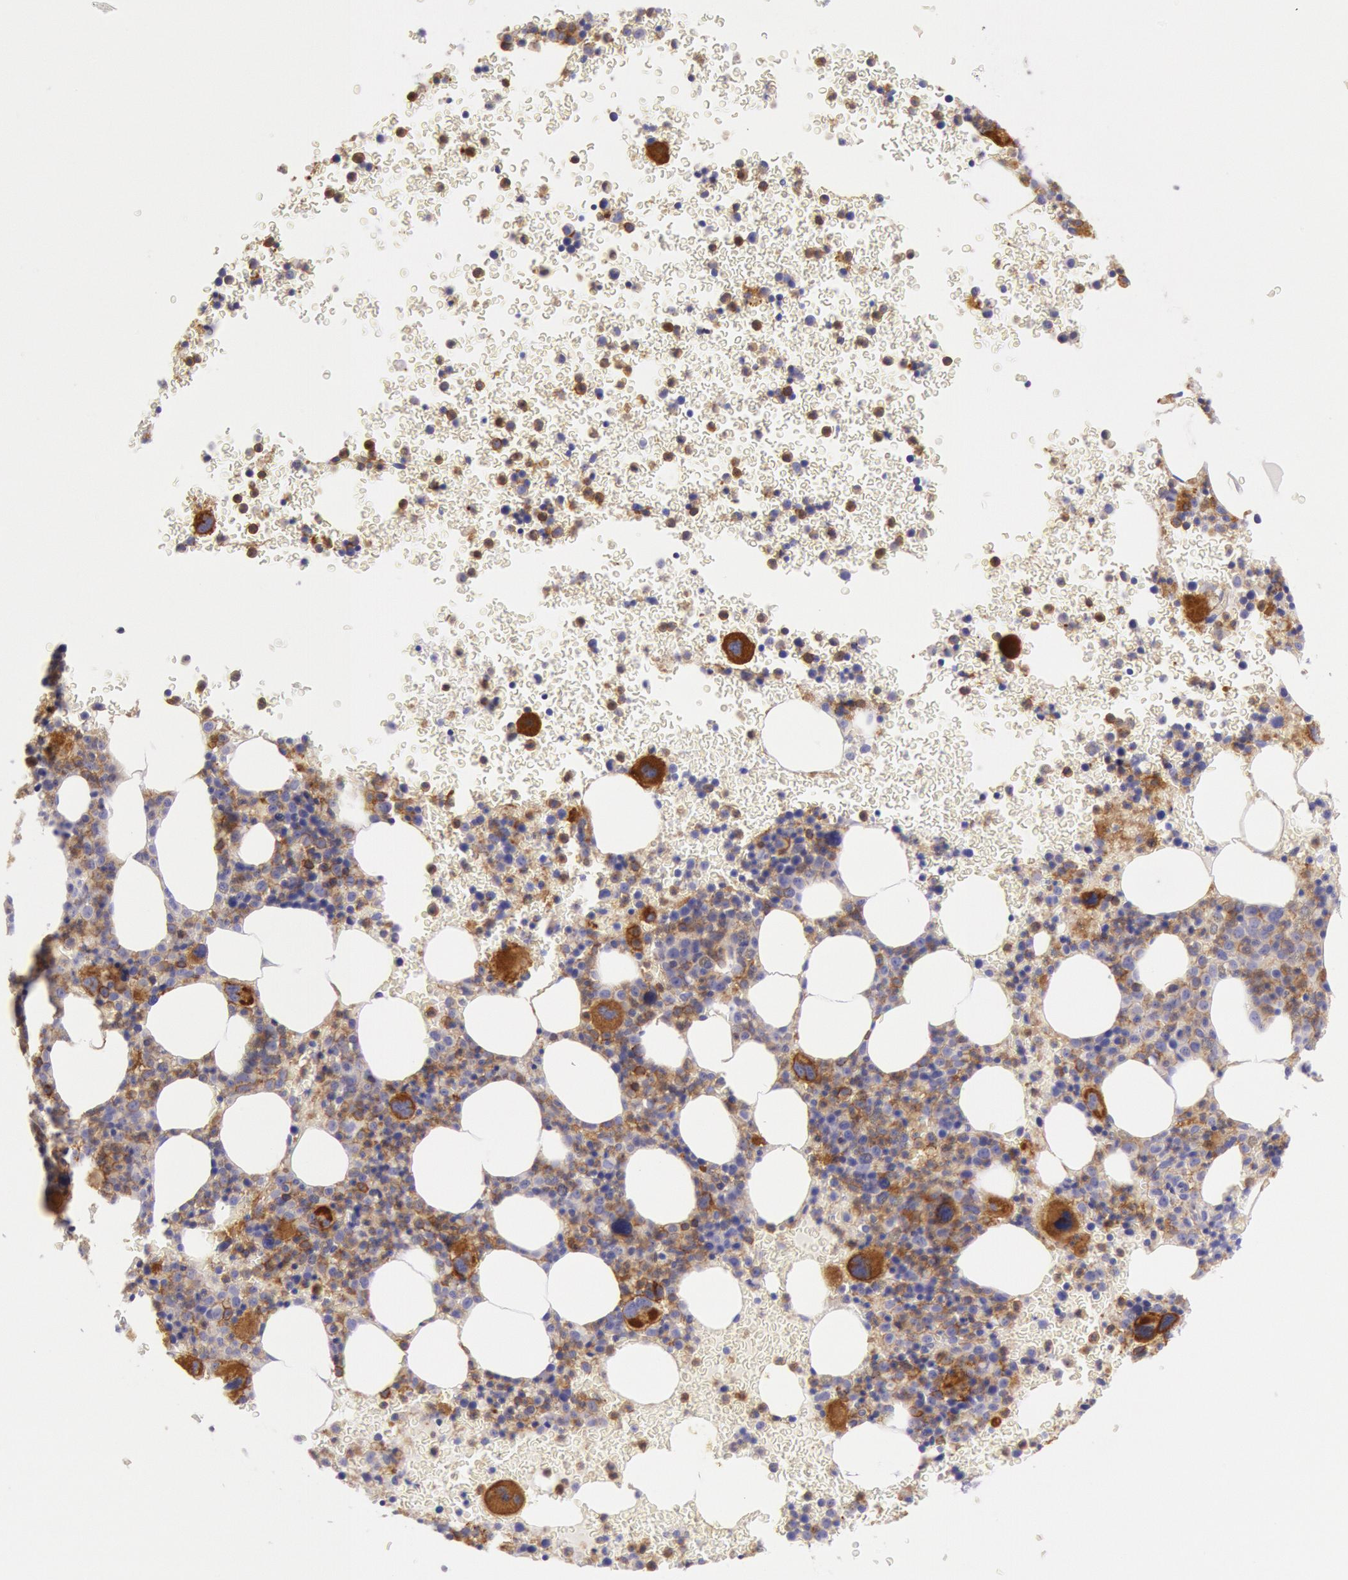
{"staining": {"intensity": "moderate", "quantity": "25%-75%", "location": "cytoplasmic/membranous"}, "tissue": "bone marrow", "cell_type": "Hematopoietic cells", "image_type": "normal", "snomed": [{"axis": "morphology", "description": "Normal tissue, NOS"}, {"axis": "topography", "description": "Bone marrow"}], "caption": "This is a micrograph of immunohistochemistry staining of unremarkable bone marrow, which shows moderate staining in the cytoplasmic/membranous of hematopoietic cells.", "gene": "LYN", "patient": {"sex": "male", "age": 69}}